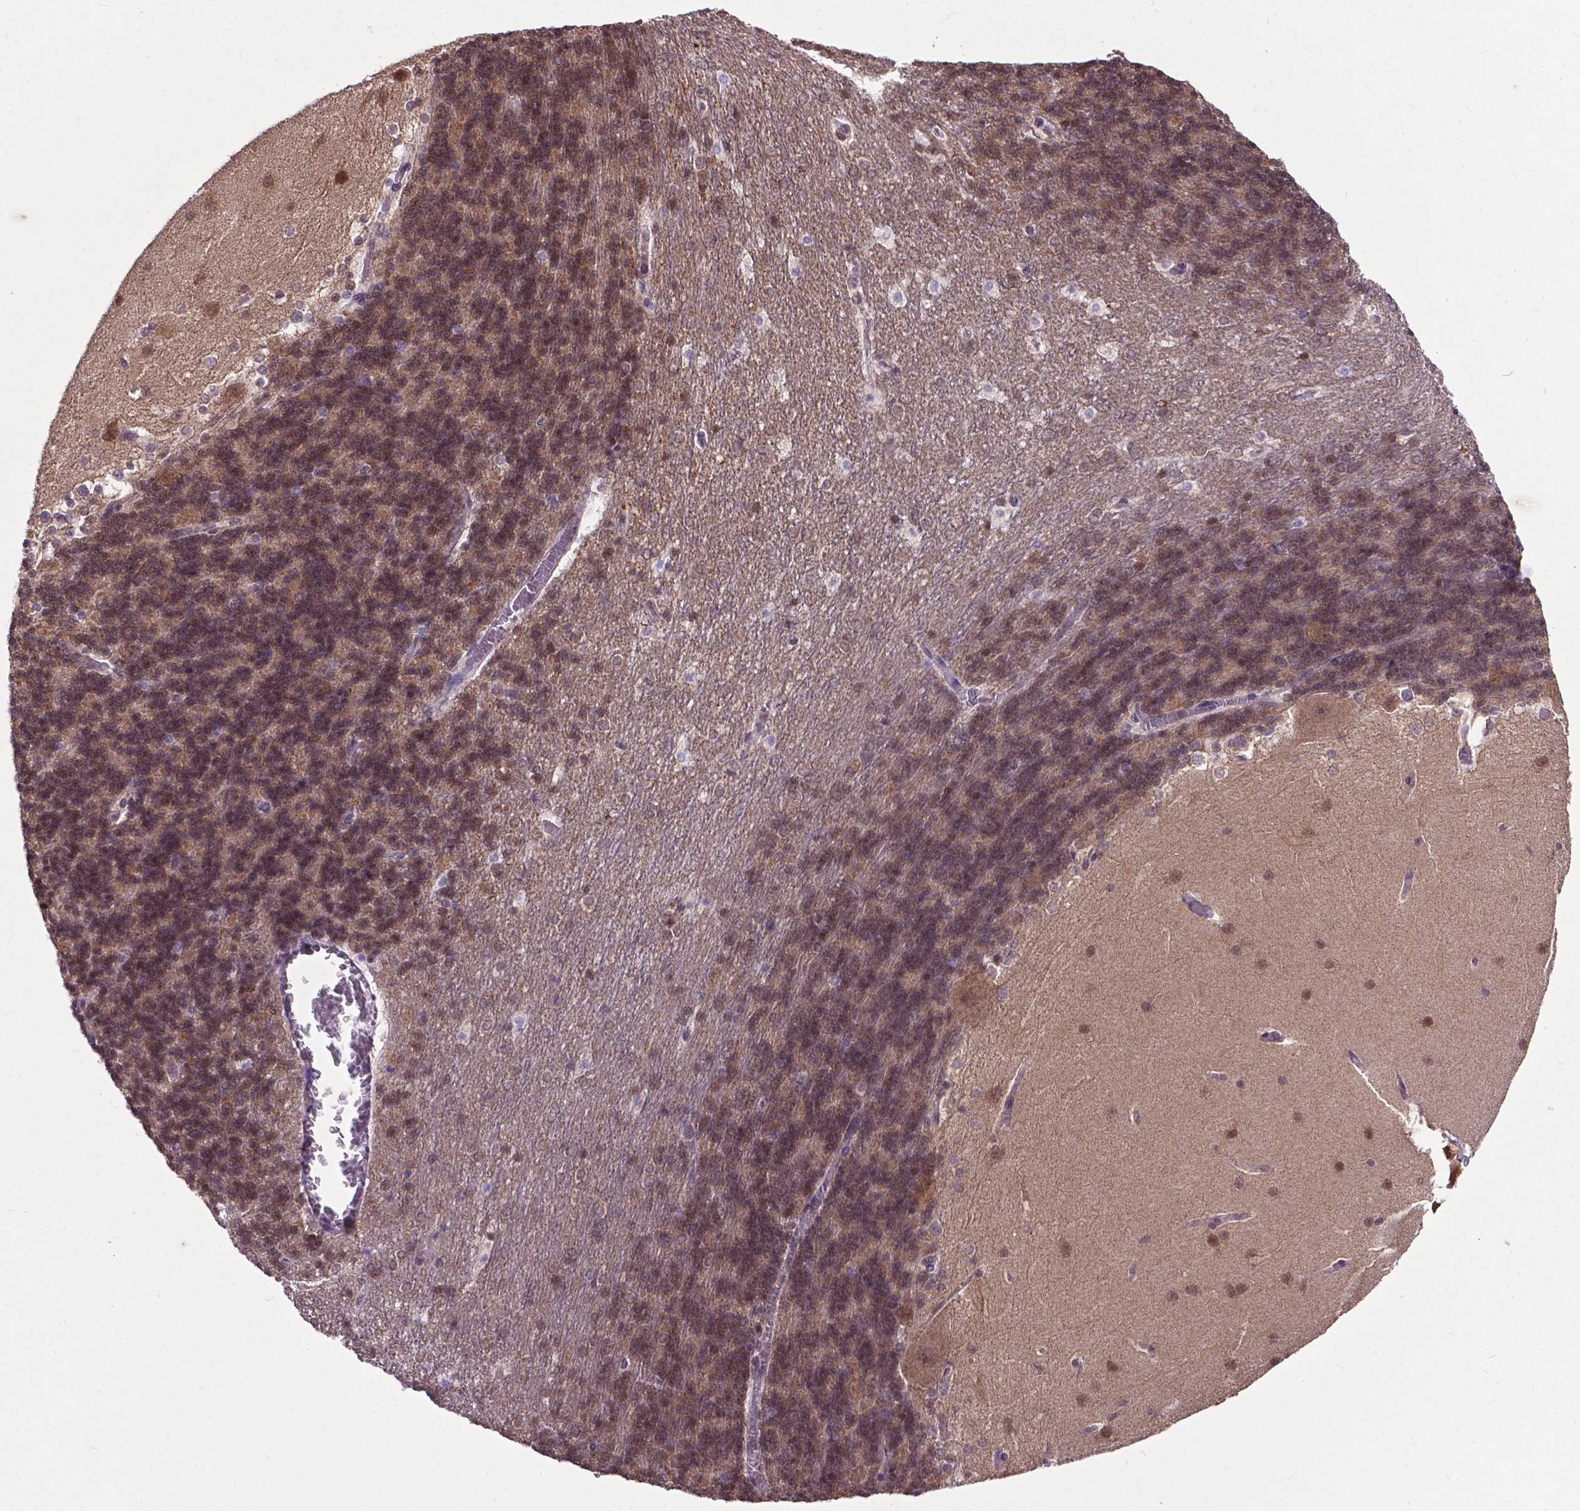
{"staining": {"intensity": "moderate", "quantity": "25%-75%", "location": "cytoplasmic/membranous,nuclear"}, "tissue": "cerebellum", "cell_type": "Cells in granular layer", "image_type": "normal", "snomed": [{"axis": "morphology", "description": "Normal tissue, NOS"}, {"axis": "topography", "description": "Cerebellum"}], "caption": "Immunohistochemistry (IHC) of normal cerebellum demonstrates medium levels of moderate cytoplasmic/membranous,nuclear staining in about 25%-75% of cells in granular layer. (brown staining indicates protein expression, while blue staining denotes nuclei).", "gene": "OTUB1", "patient": {"sex": "female", "age": 19}}